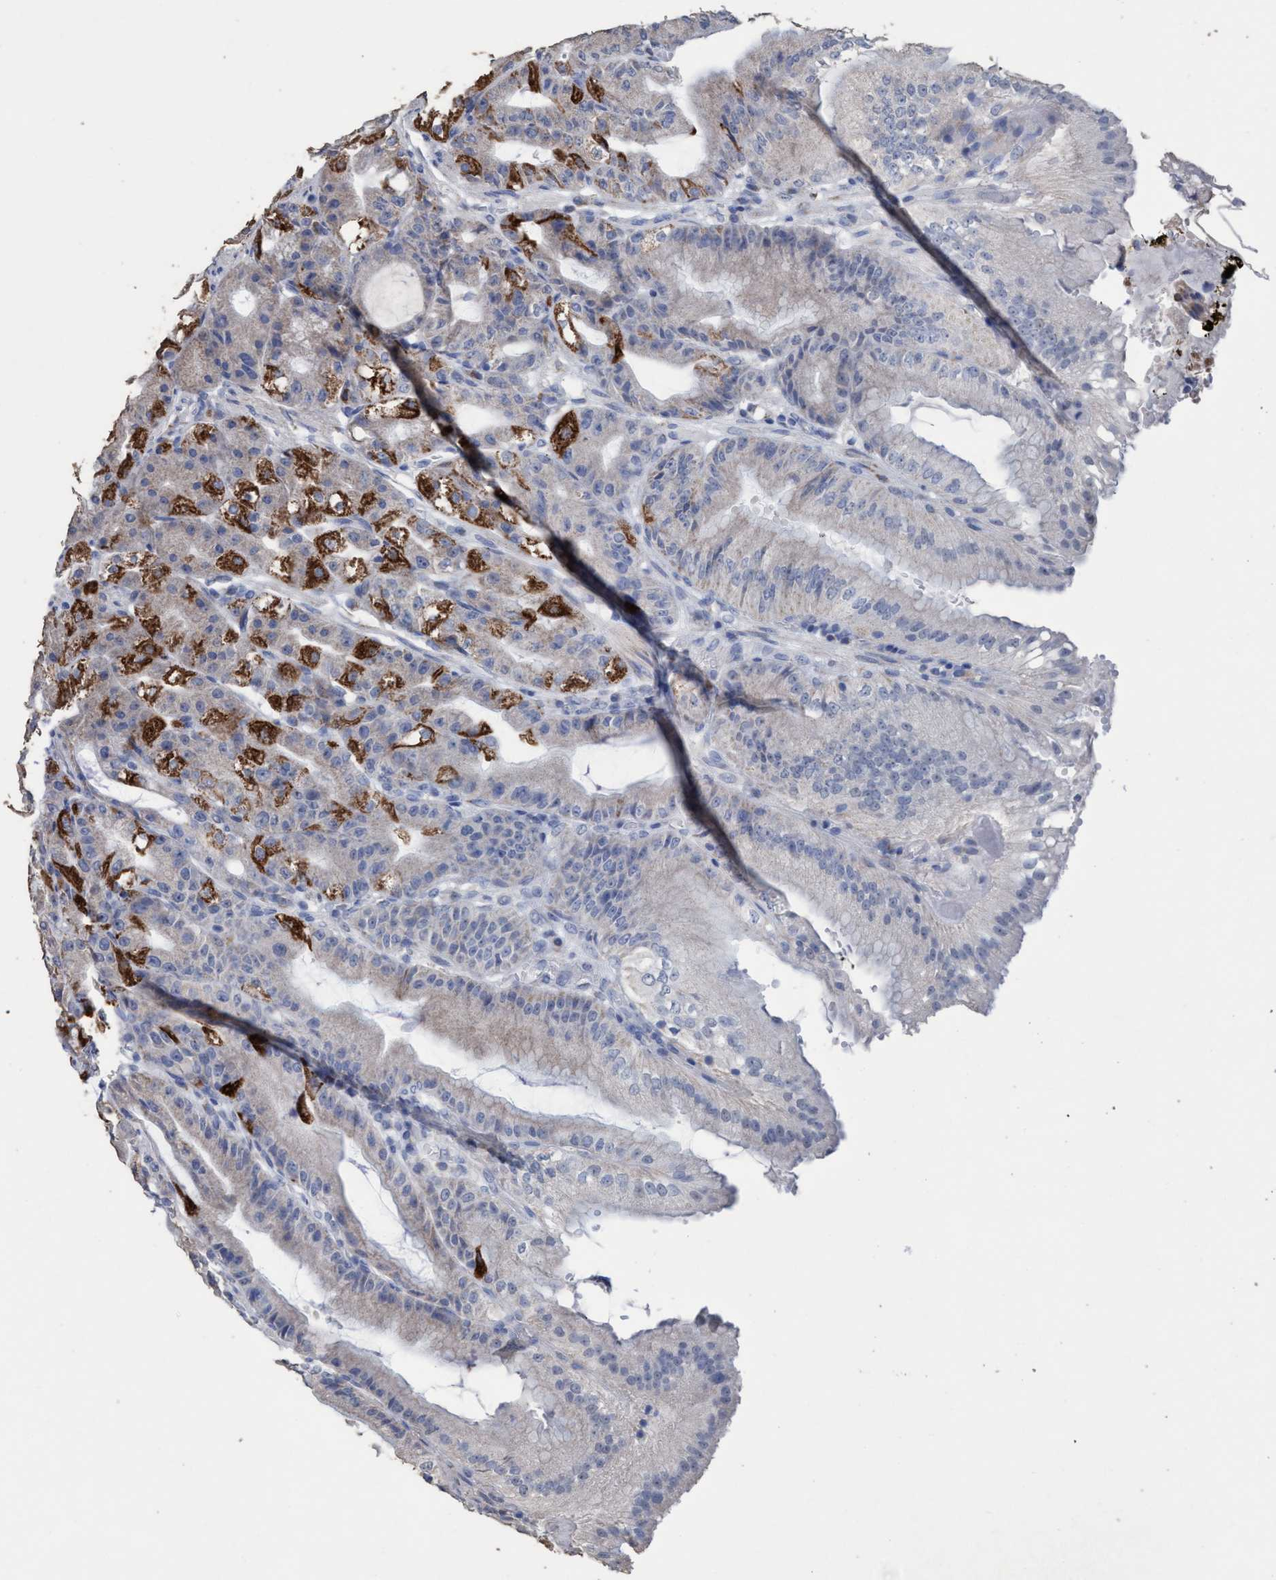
{"staining": {"intensity": "strong", "quantity": "25%-75%", "location": "cytoplasmic/membranous"}, "tissue": "stomach", "cell_type": "Glandular cells", "image_type": "normal", "snomed": [{"axis": "morphology", "description": "Normal tissue, NOS"}, {"axis": "topography", "description": "Stomach, lower"}], "caption": "Glandular cells reveal high levels of strong cytoplasmic/membranous expression in approximately 25%-75% of cells in benign human stomach. (IHC, brightfield microscopy, high magnification).", "gene": "RSAD1", "patient": {"sex": "male", "age": 71}}